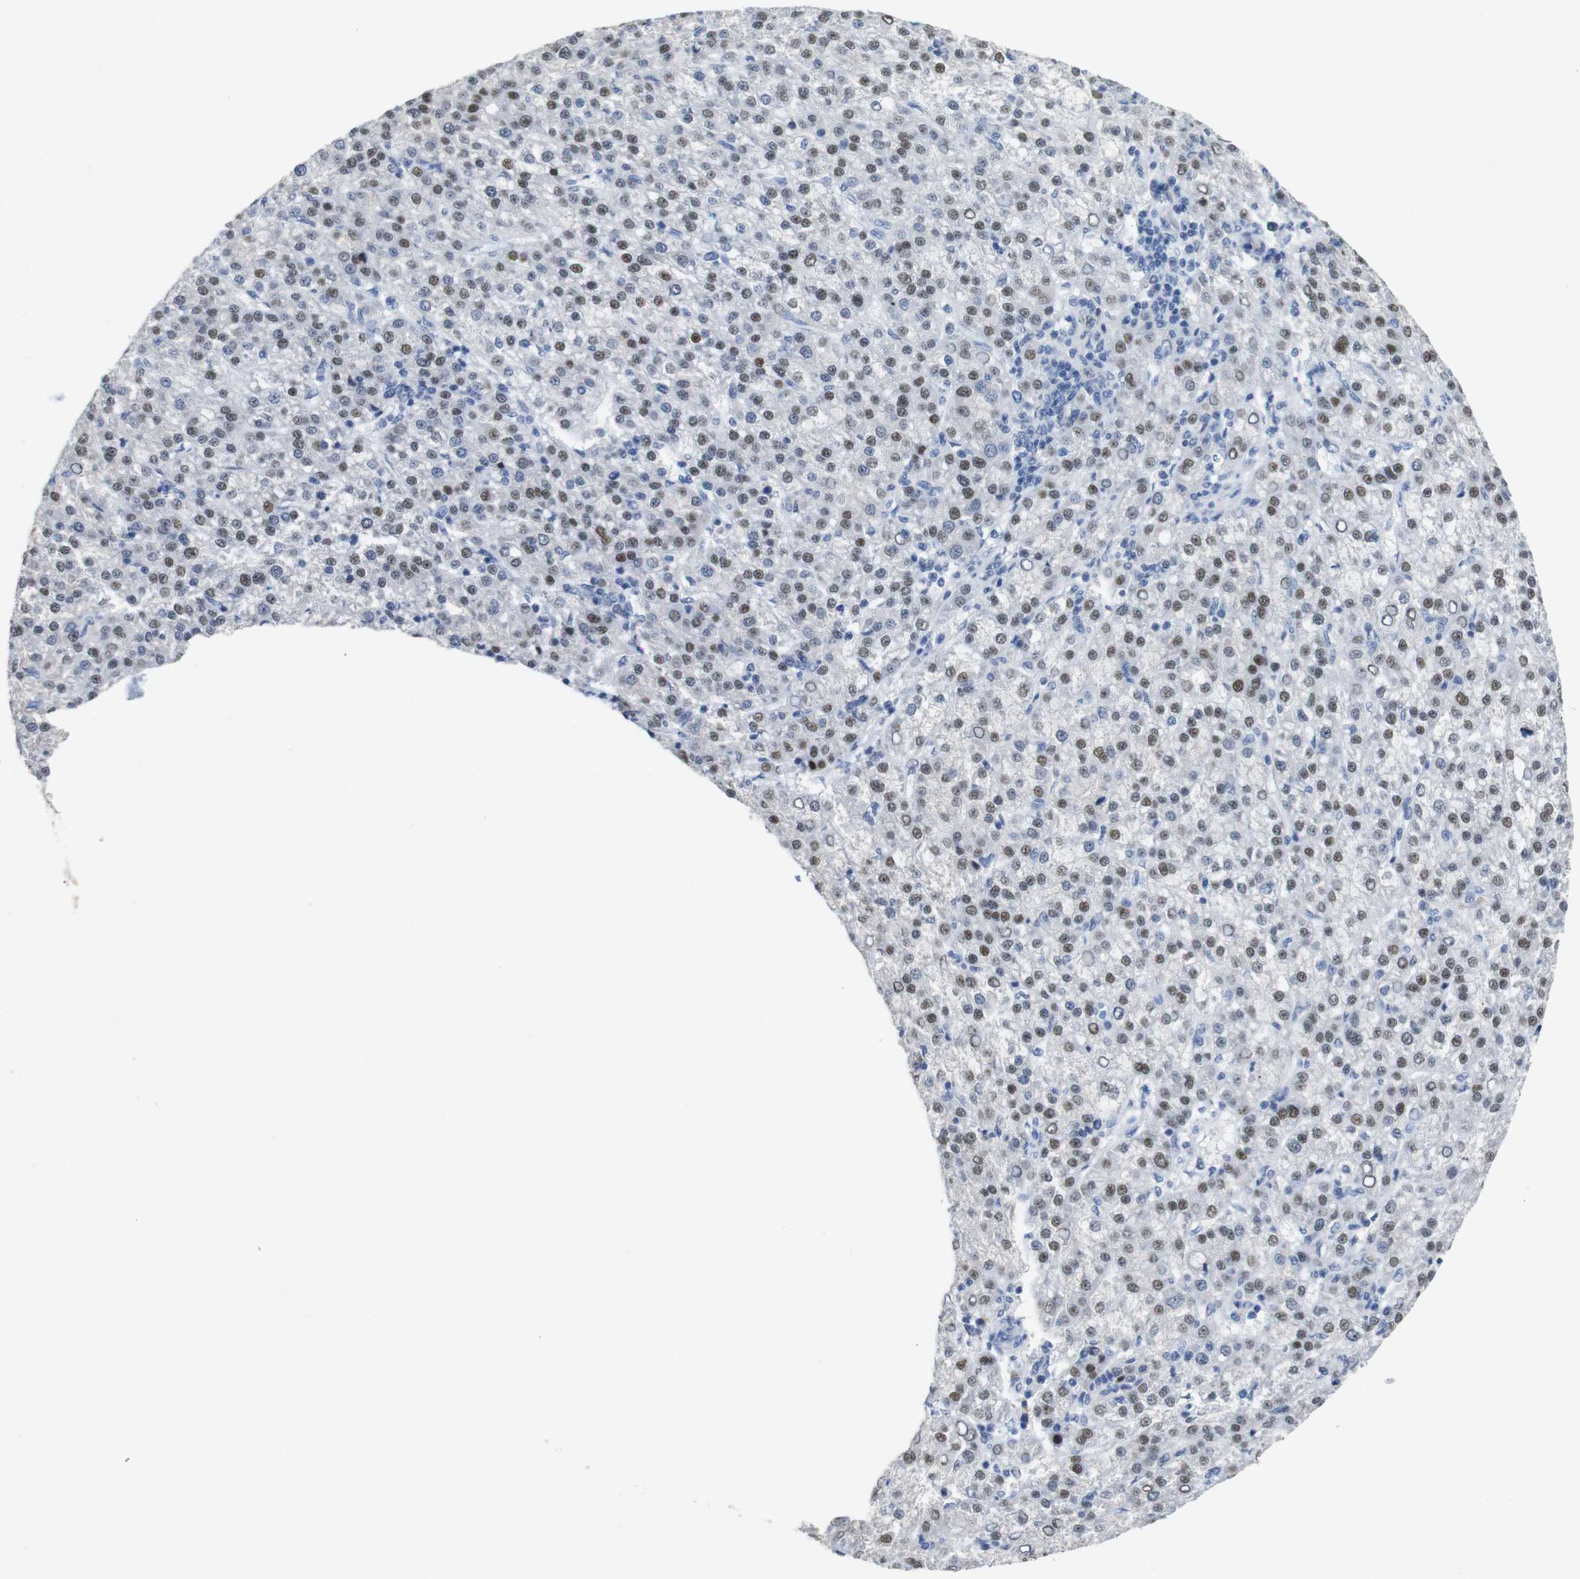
{"staining": {"intensity": "moderate", "quantity": "25%-75%", "location": "nuclear"}, "tissue": "liver cancer", "cell_type": "Tumor cells", "image_type": "cancer", "snomed": [{"axis": "morphology", "description": "Carcinoma, Hepatocellular, NOS"}, {"axis": "topography", "description": "Liver"}], "caption": "Protein positivity by immunohistochemistry exhibits moderate nuclear expression in approximately 25%-75% of tumor cells in liver hepatocellular carcinoma.", "gene": "CDK2", "patient": {"sex": "female", "age": 58}}